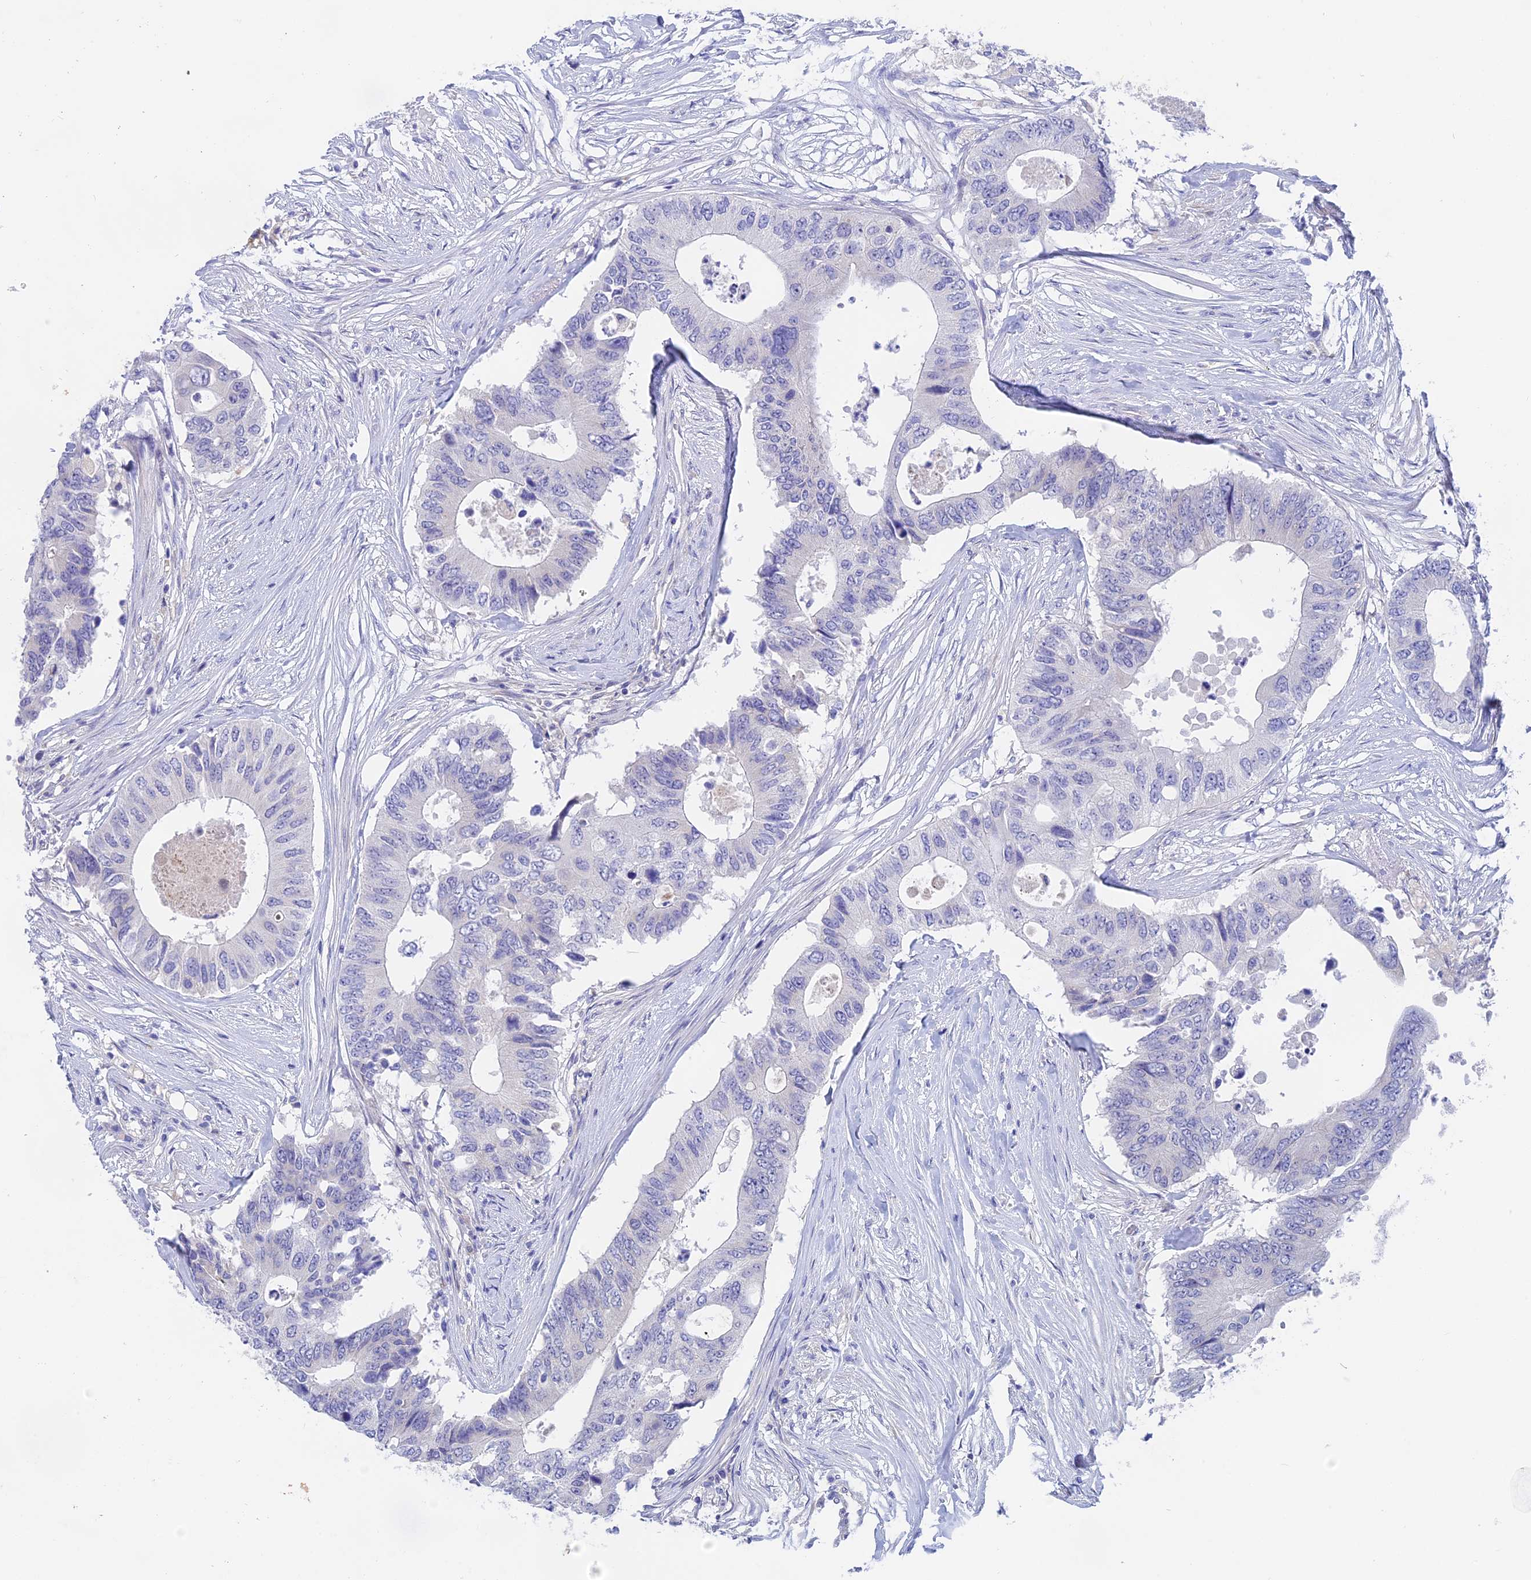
{"staining": {"intensity": "negative", "quantity": "none", "location": "none"}, "tissue": "colorectal cancer", "cell_type": "Tumor cells", "image_type": "cancer", "snomed": [{"axis": "morphology", "description": "Adenocarcinoma, NOS"}, {"axis": "topography", "description": "Colon"}], "caption": "High power microscopy photomicrograph of an immunohistochemistry (IHC) photomicrograph of colorectal adenocarcinoma, revealing no significant staining in tumor cells. (DAB immunohistochemistry (IHC), high magnification).", "gene": "GLB1L", "patient": {"sex": "male", "age": 71}}